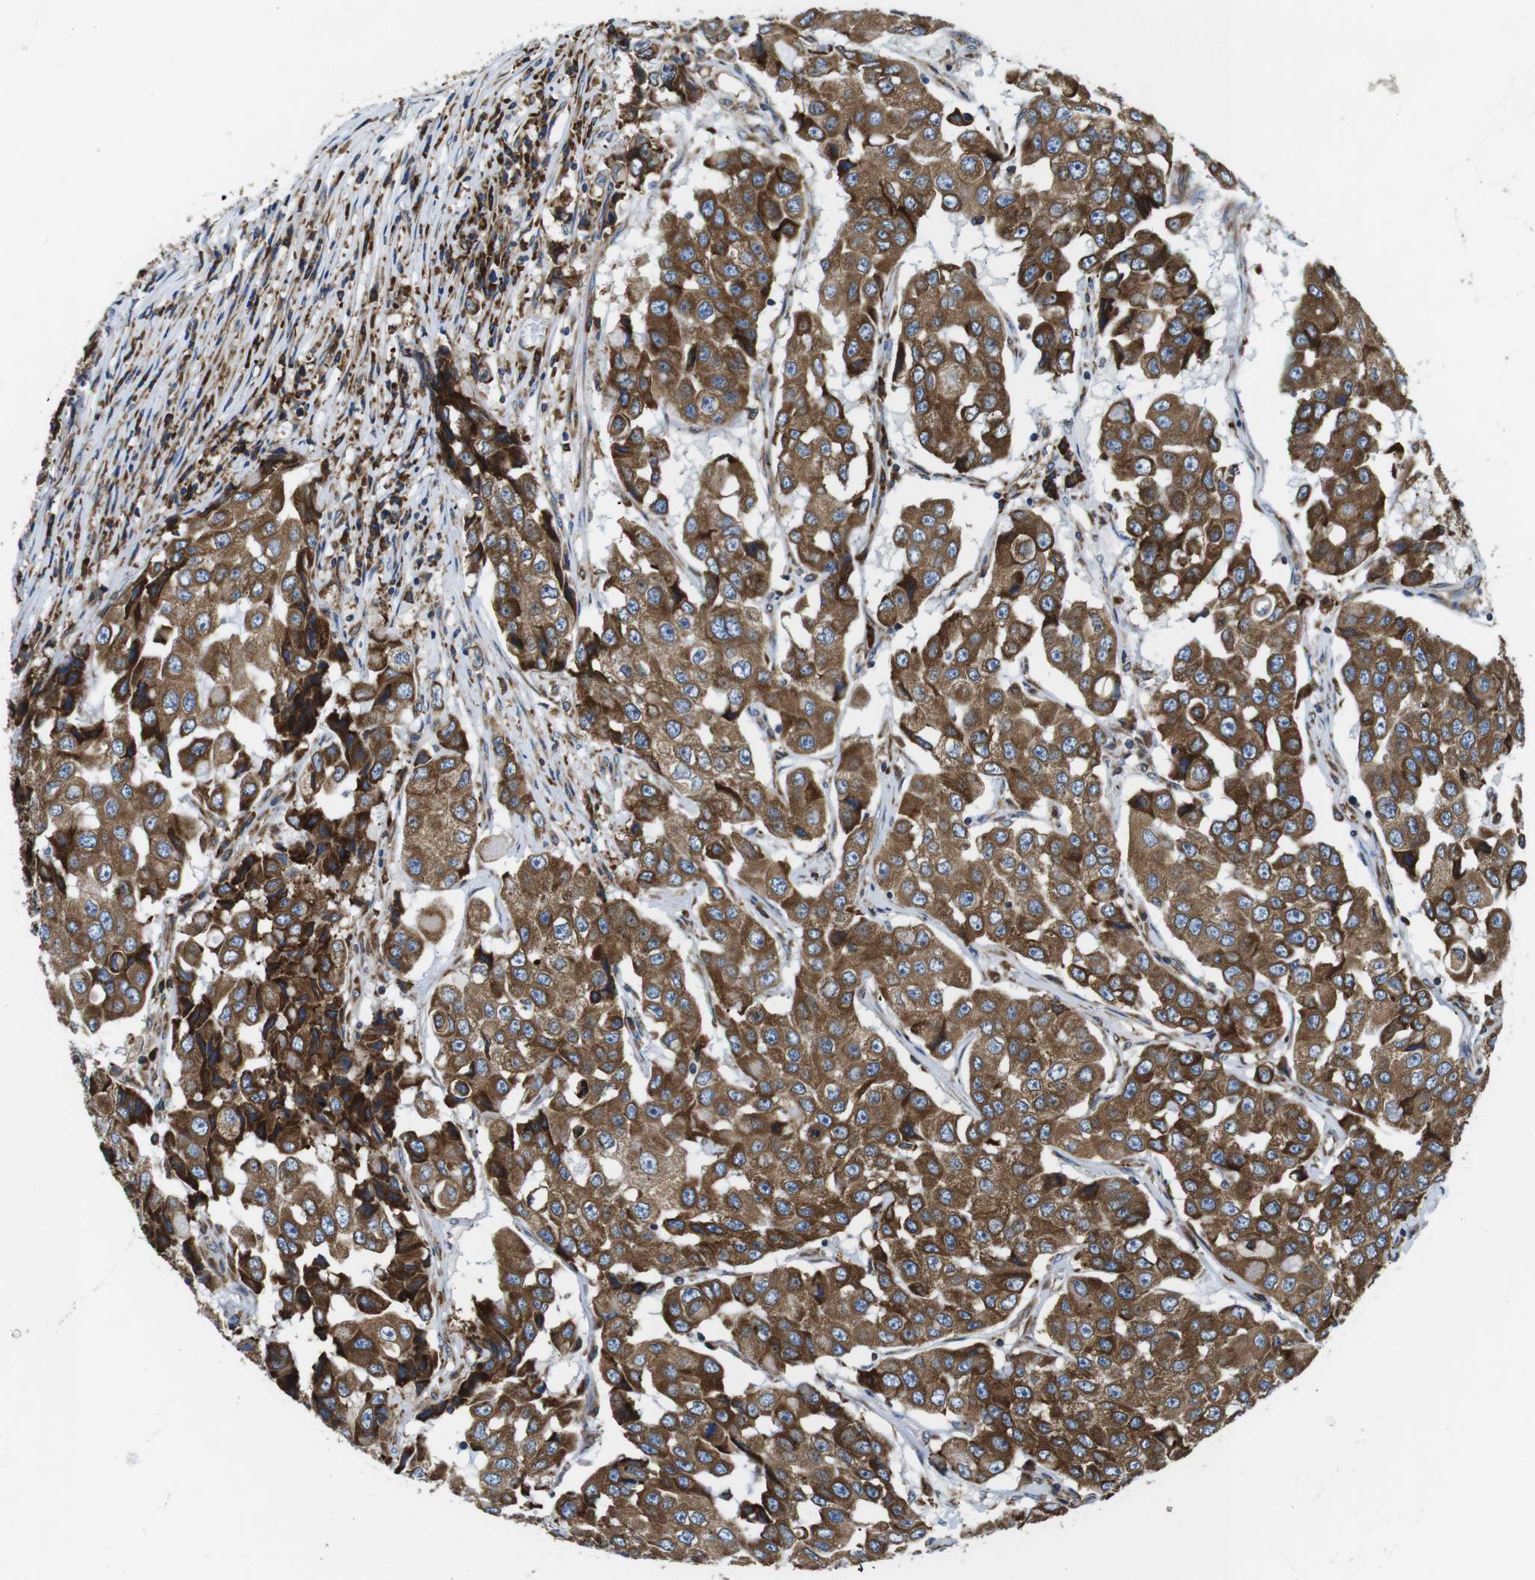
{"staining": {"intensity": "strong", "quantity": ">75%", "location": "cytoplasmic/membranous"}, "tissue": "breast cancer", "cell_type": "Tumor cells", "image_type": "cancer", "snomed": [{"axis": "morphology", "description": "Duct carcinoma"}, {"axis": "topography", "description": "Breast"}], "caption": "The image displays immunohistochemical staining of breast cancer (invasive ductal carcinoma). There is strong cytoplasmic/membranous staining is identified in approximately >75% of tumor cells.", "gene": "UGGT1", "patient": {"sex": "female", "age": 27}}